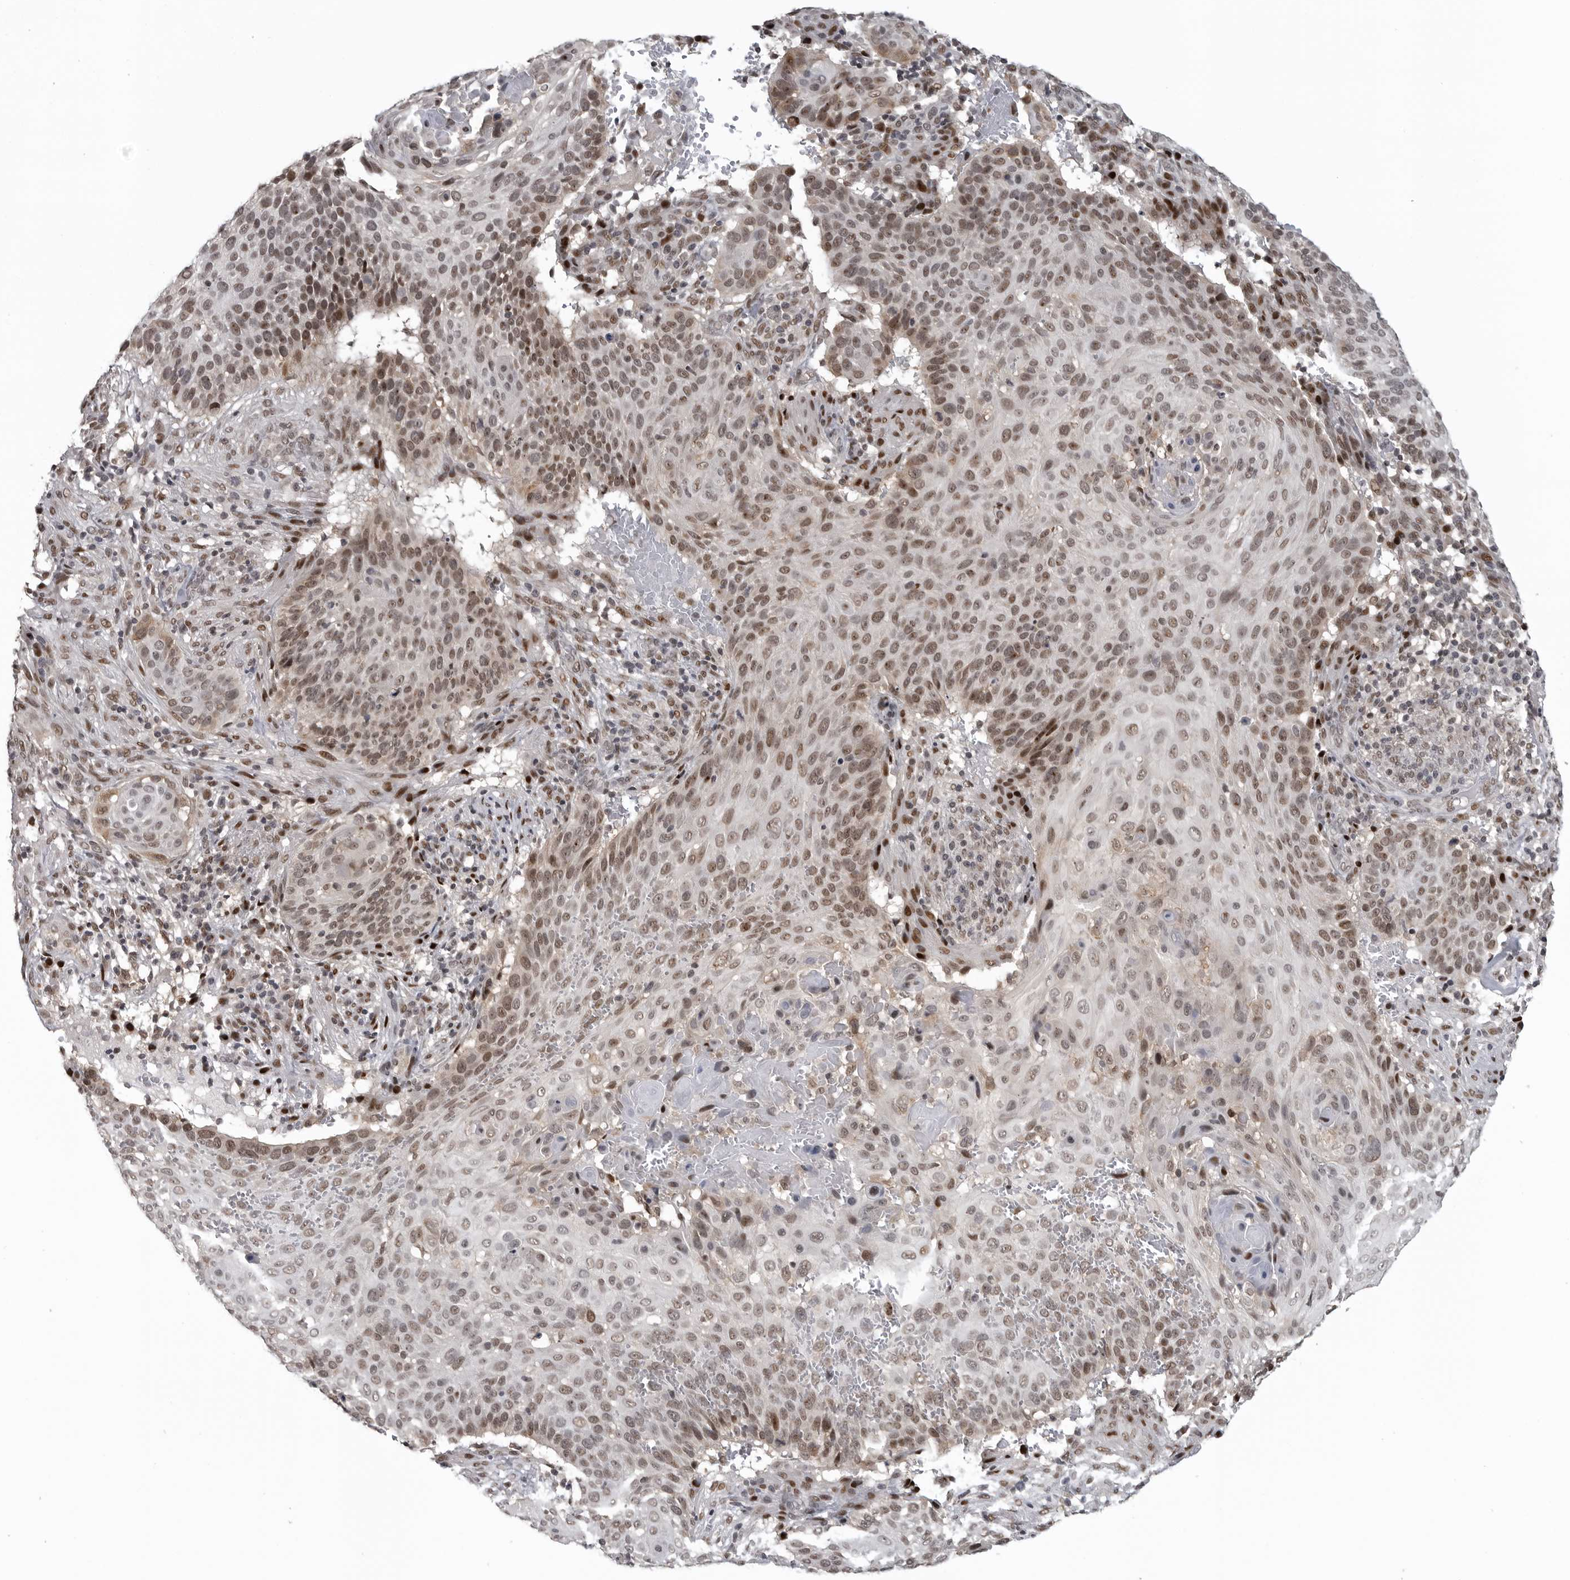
{"staining": {"intensity": "moderate", "quantity": ">75%", "location": "nuclear"}, "tissue": "cervical cancer", "cell_type": "Tumor cells", "image_type": "cancer", "snomed": [{"axis": "morphology", "description": "Squamous cell carcinoma, NOS"}, {"axis": "topography", "description": "Cervix"}], "caption": "High-power microscopy captured an immunohistochemistry micrograph of cervical cancer (squamous cell carcinoma), revealing moderate nuclear staining in about >75% of tumor cells.", "gene": "C8orf58", "patient": {"sex": "female", "age": 74}}